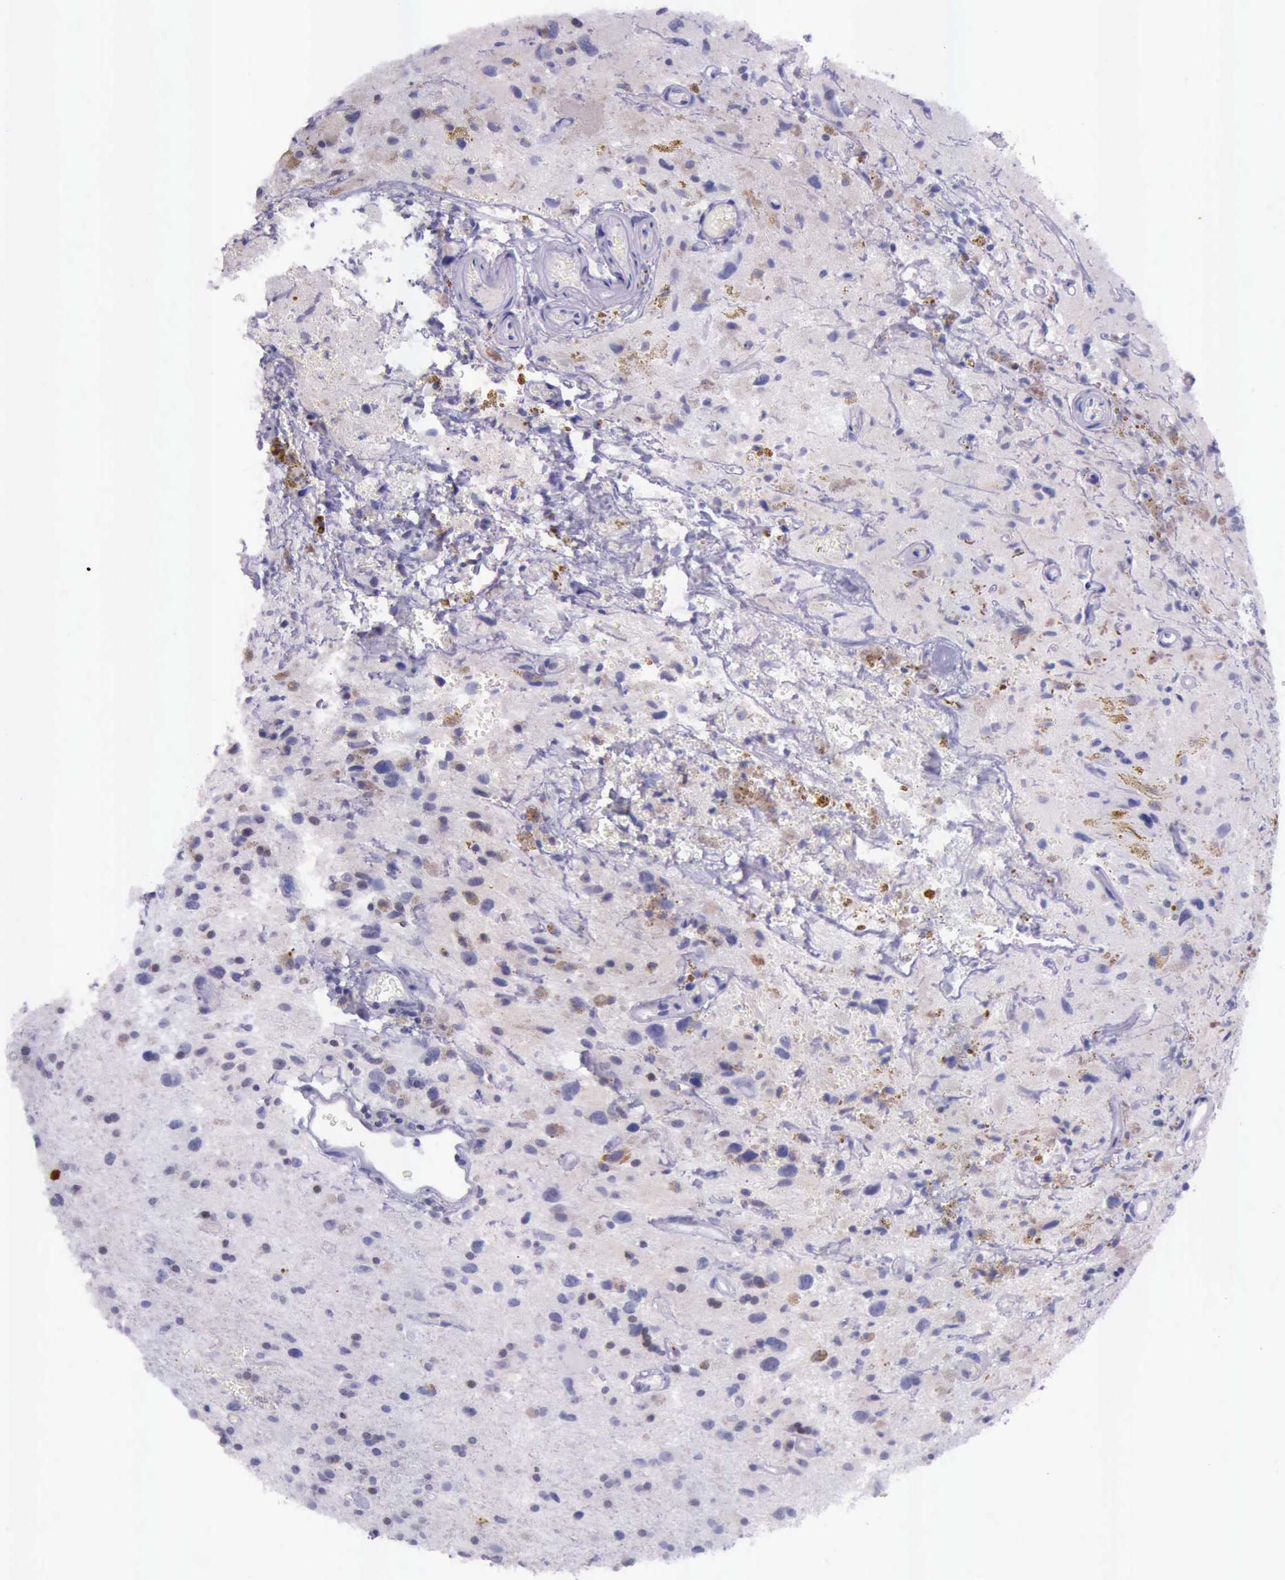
{"staining": {"intensity": "strong", "quantity": "<25%", "location": "nuclear"}, "tissue": "glioma", "cell_type": "Tumor cells", "image_type": "cancer", "snomed": [{"axis": "morphology", "description": "Glioma, malignant, High grade"}, {"axis": "topography", "description": "Brain"}], "caption": "Strong nuclear protein positivity is seen in about <25% of tumor cells in glioma. (DAB IHC with brightfield microscopy, high magnification).", "gene": "PARP1", "patient": {"sex": "male", "age": 48}}